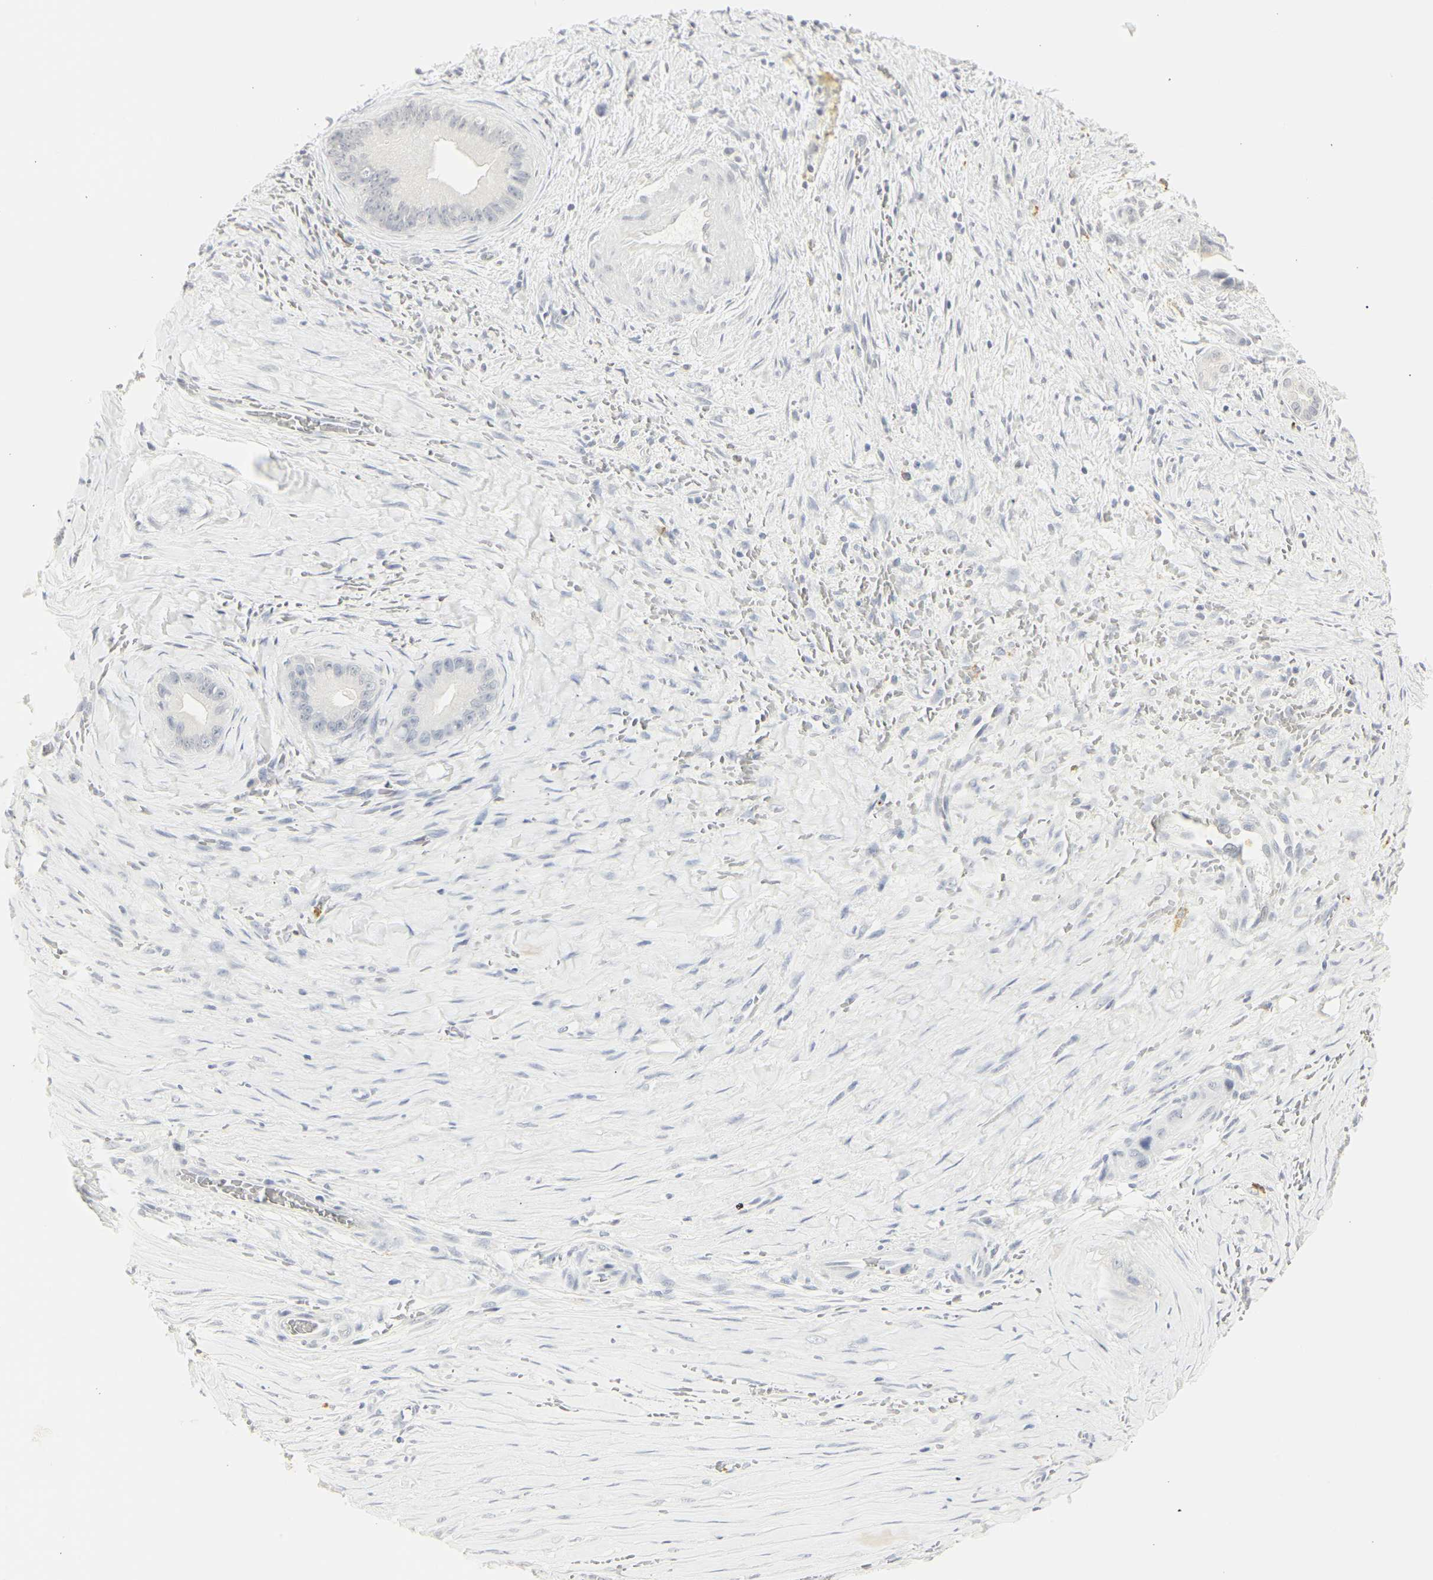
{"staining": {"intensity": "negative", "quantity": "none", "location": "none"}, "tissue": "liver cancer", "cell_type": "Tumor cells", "image_type": "cancer", "snomed": [{"axis": "morphology", "description": "Cholangiocarcinoma"}, {"axis": "topography", "description": "Liver"}], "caption": "DAB immunohistochemical staining of cholangiocarcinoma (liver) reveals no significant staining in tumor cells.", "gene": "MPO", "patient": {"sex": "female", "age": 55}}